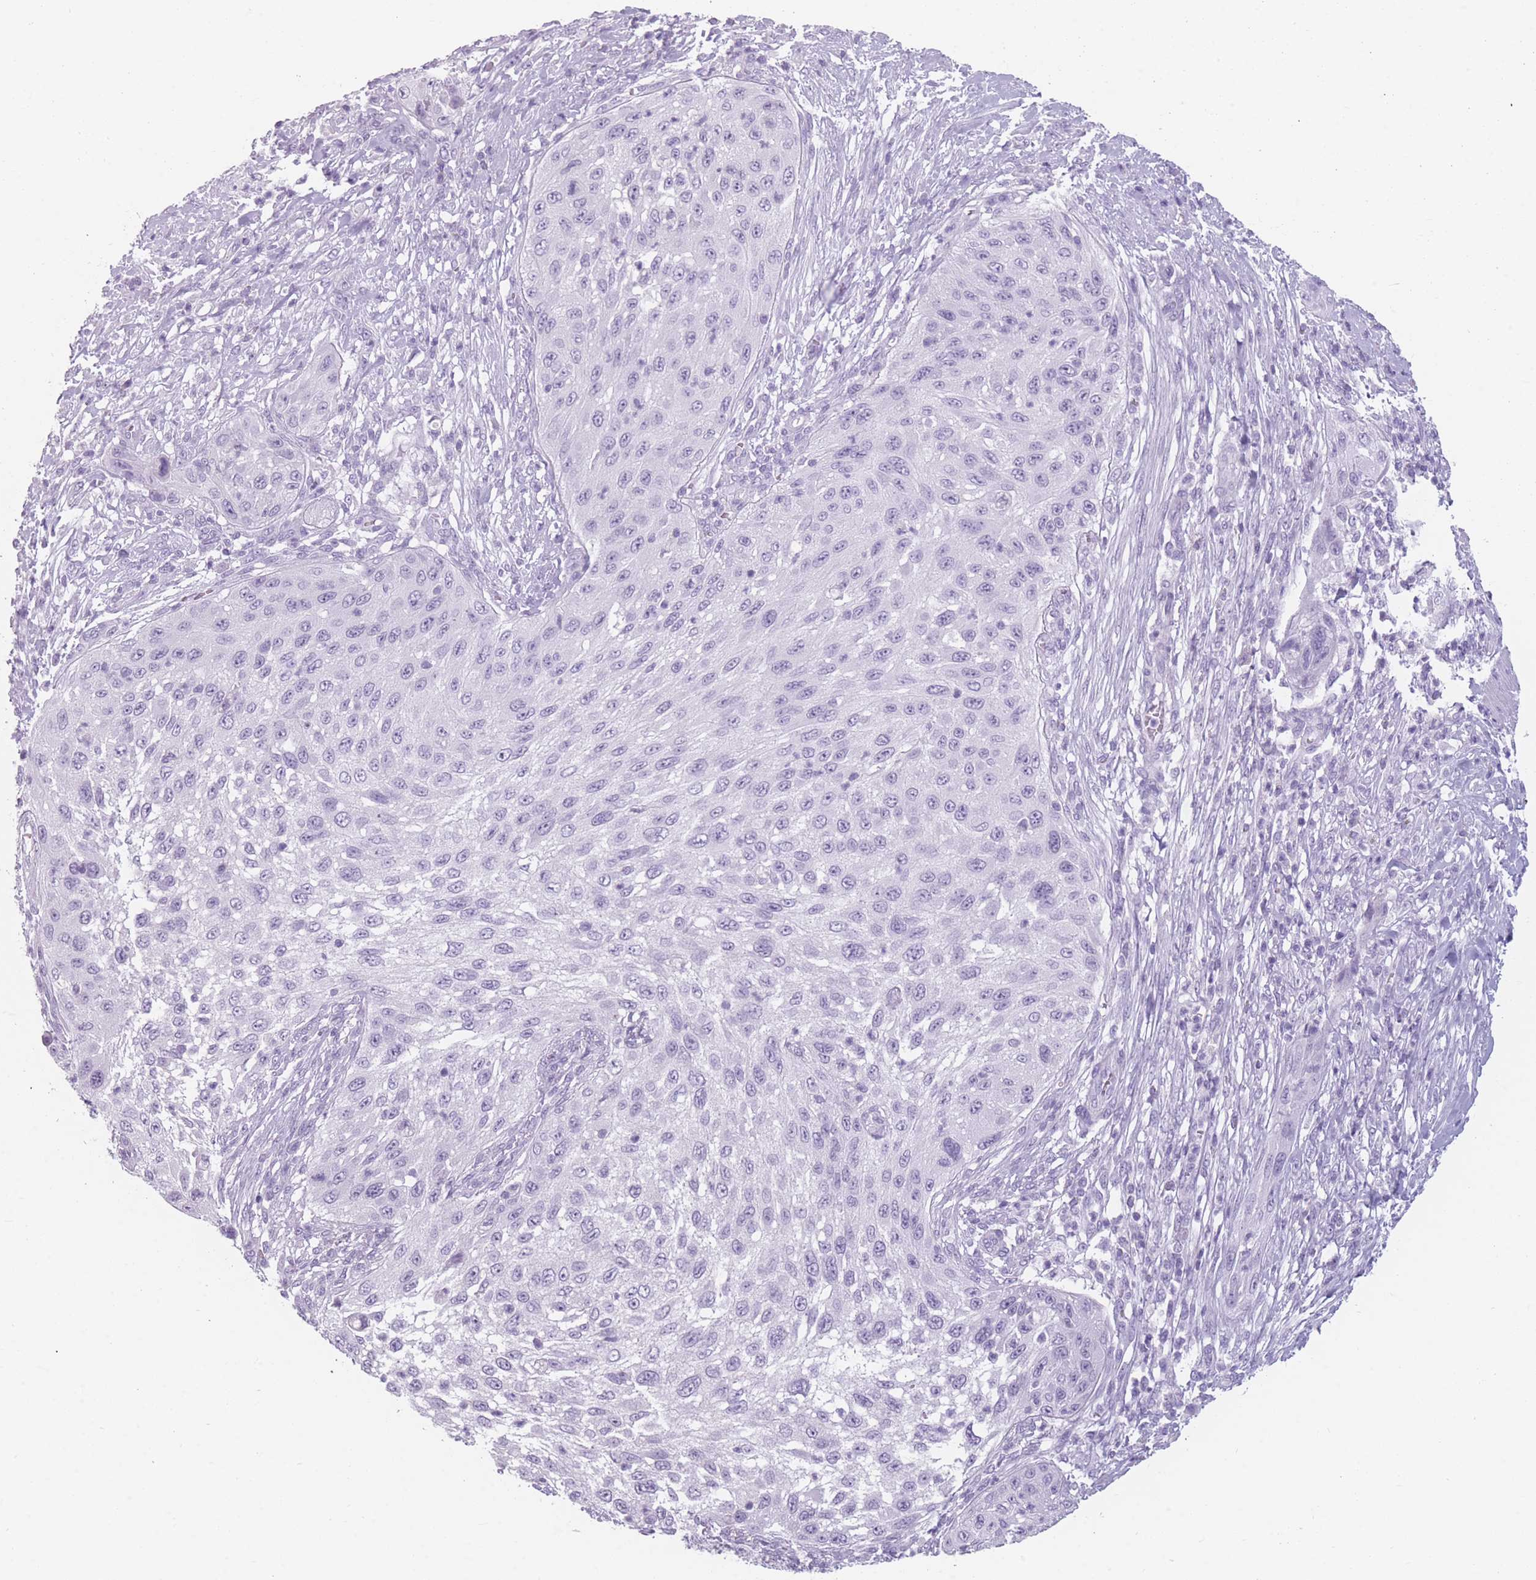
{"staining": {"intensity": "negative", "quantity": "none", "location": "none"}, "tissue": "cervical cancer", "cell_type": "Tumor cells", "image_type": "cancer", "snomed": [{"axis": "morphology", "description": "Squamous cell carcinoma, NOS"}, {"axis": "topography", "description": "Cervix"}], "caption": "There is no significant staining in tumor cells of squamous cell carcinoma (cervical). (Stains: DAB (3,3'-diaminobenzidine) immunohistochemistry with hematoxylin counter stain, Microscopy: brightfield microscopy at high magnification).", "gene": "CCNO", "patient": {"sex": "female", "age": 42}}